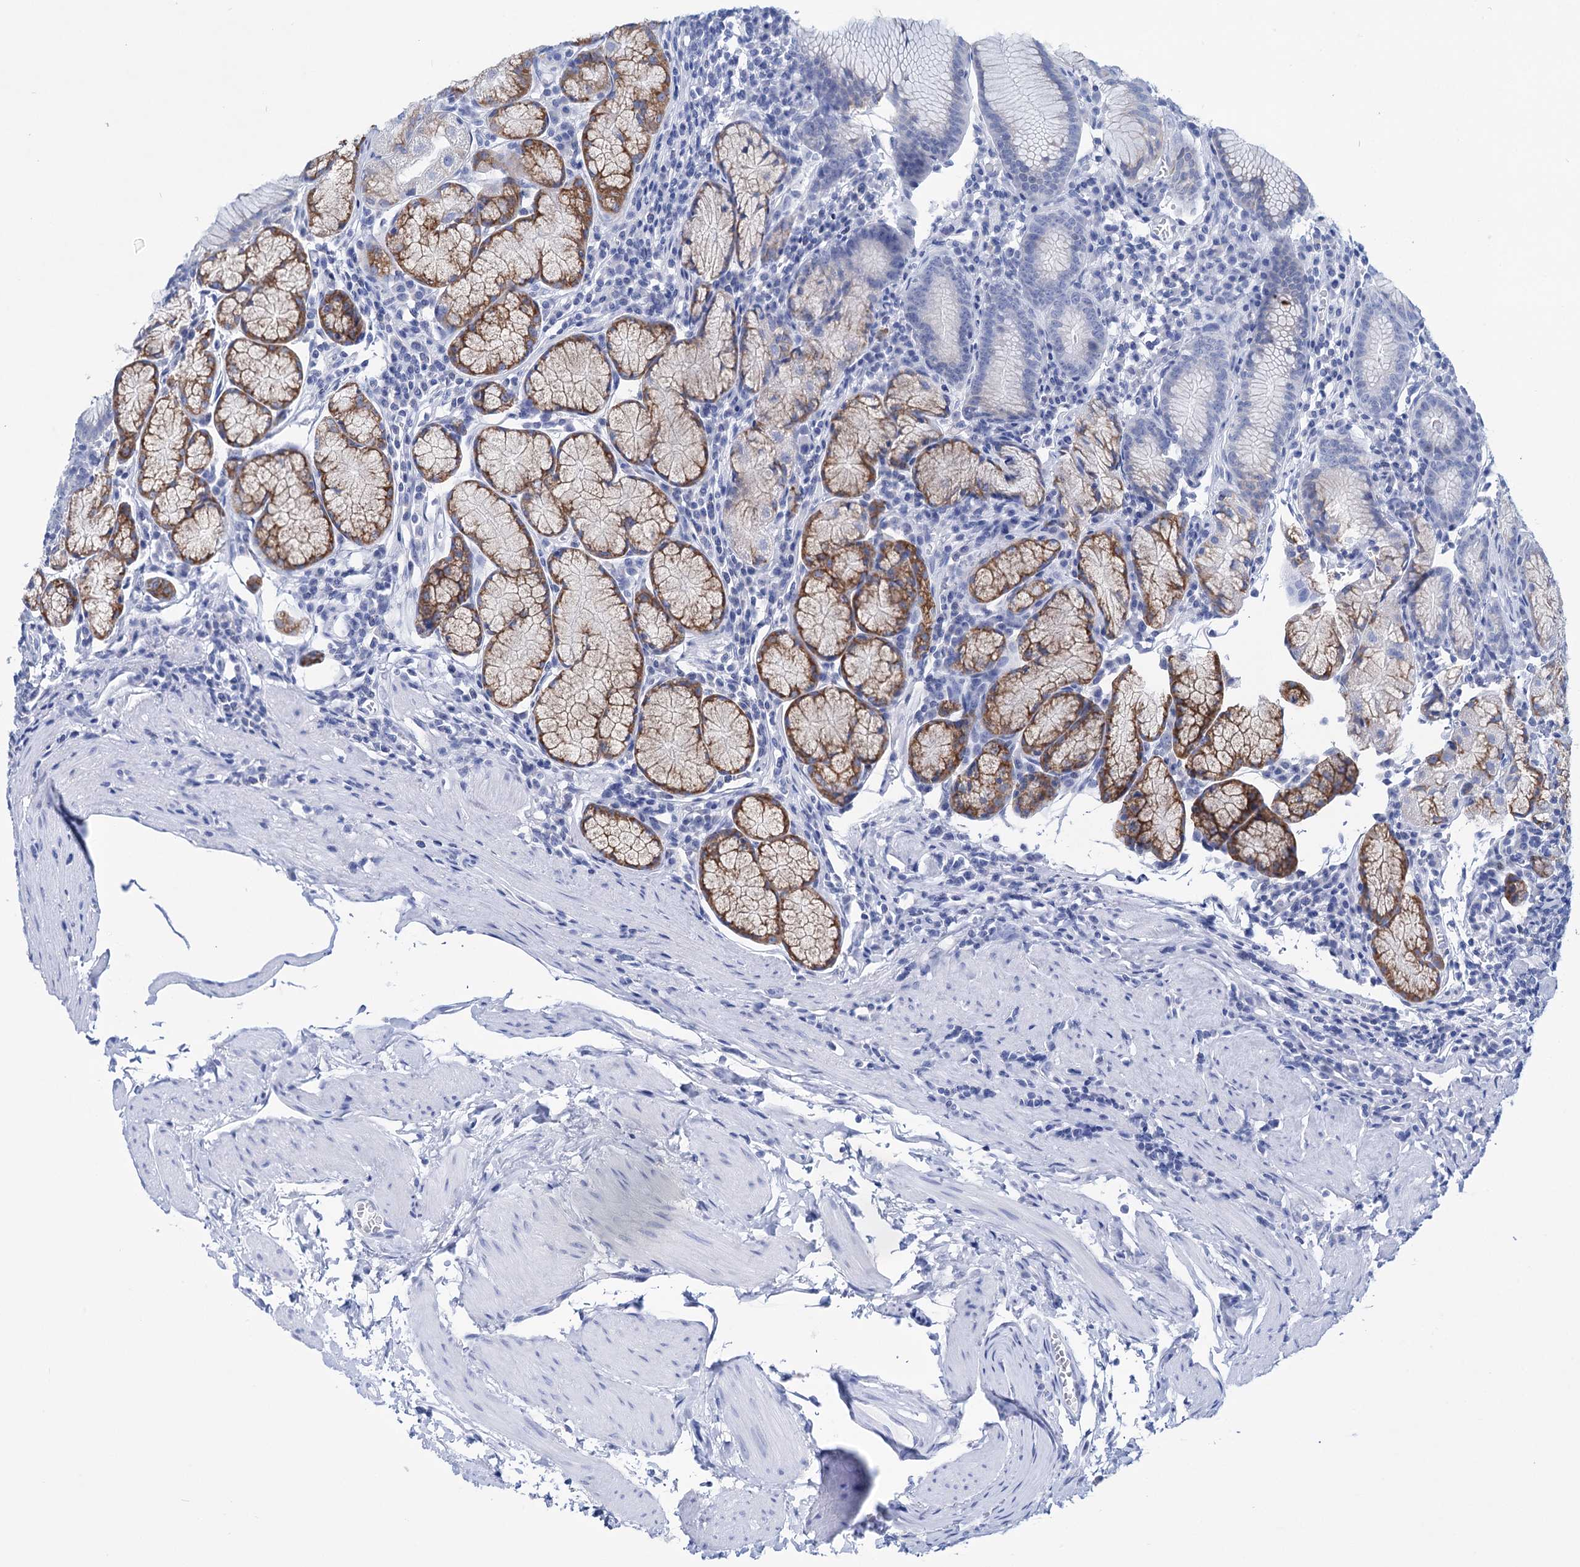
{"staining": {"intensity": "moderate", "quantity": "25%-75%", "location": "cytoplasmic/membranous"}, "tissue": "stomach", "cell_type": "Glandular cells", "image_type": "normal", "snomed": [{"axis": "morphology", "description": "Normal tissue, NOS"}, {"axis": "topography", "description": "Stomach"}], "caption": "Immunohistochemical staining of benign human stomach demonstrates moderate cytoplasmic/membranous protein expression in approximately 25%-75% of glandular cells. The staining was performed using DAB to visualize the protein expression in brown, while the nuclei were stained in blue with hematoxylin (Magnification: 20x).", "gene": "FBXW12", "patient": {"sex": "male", "age": 55}}